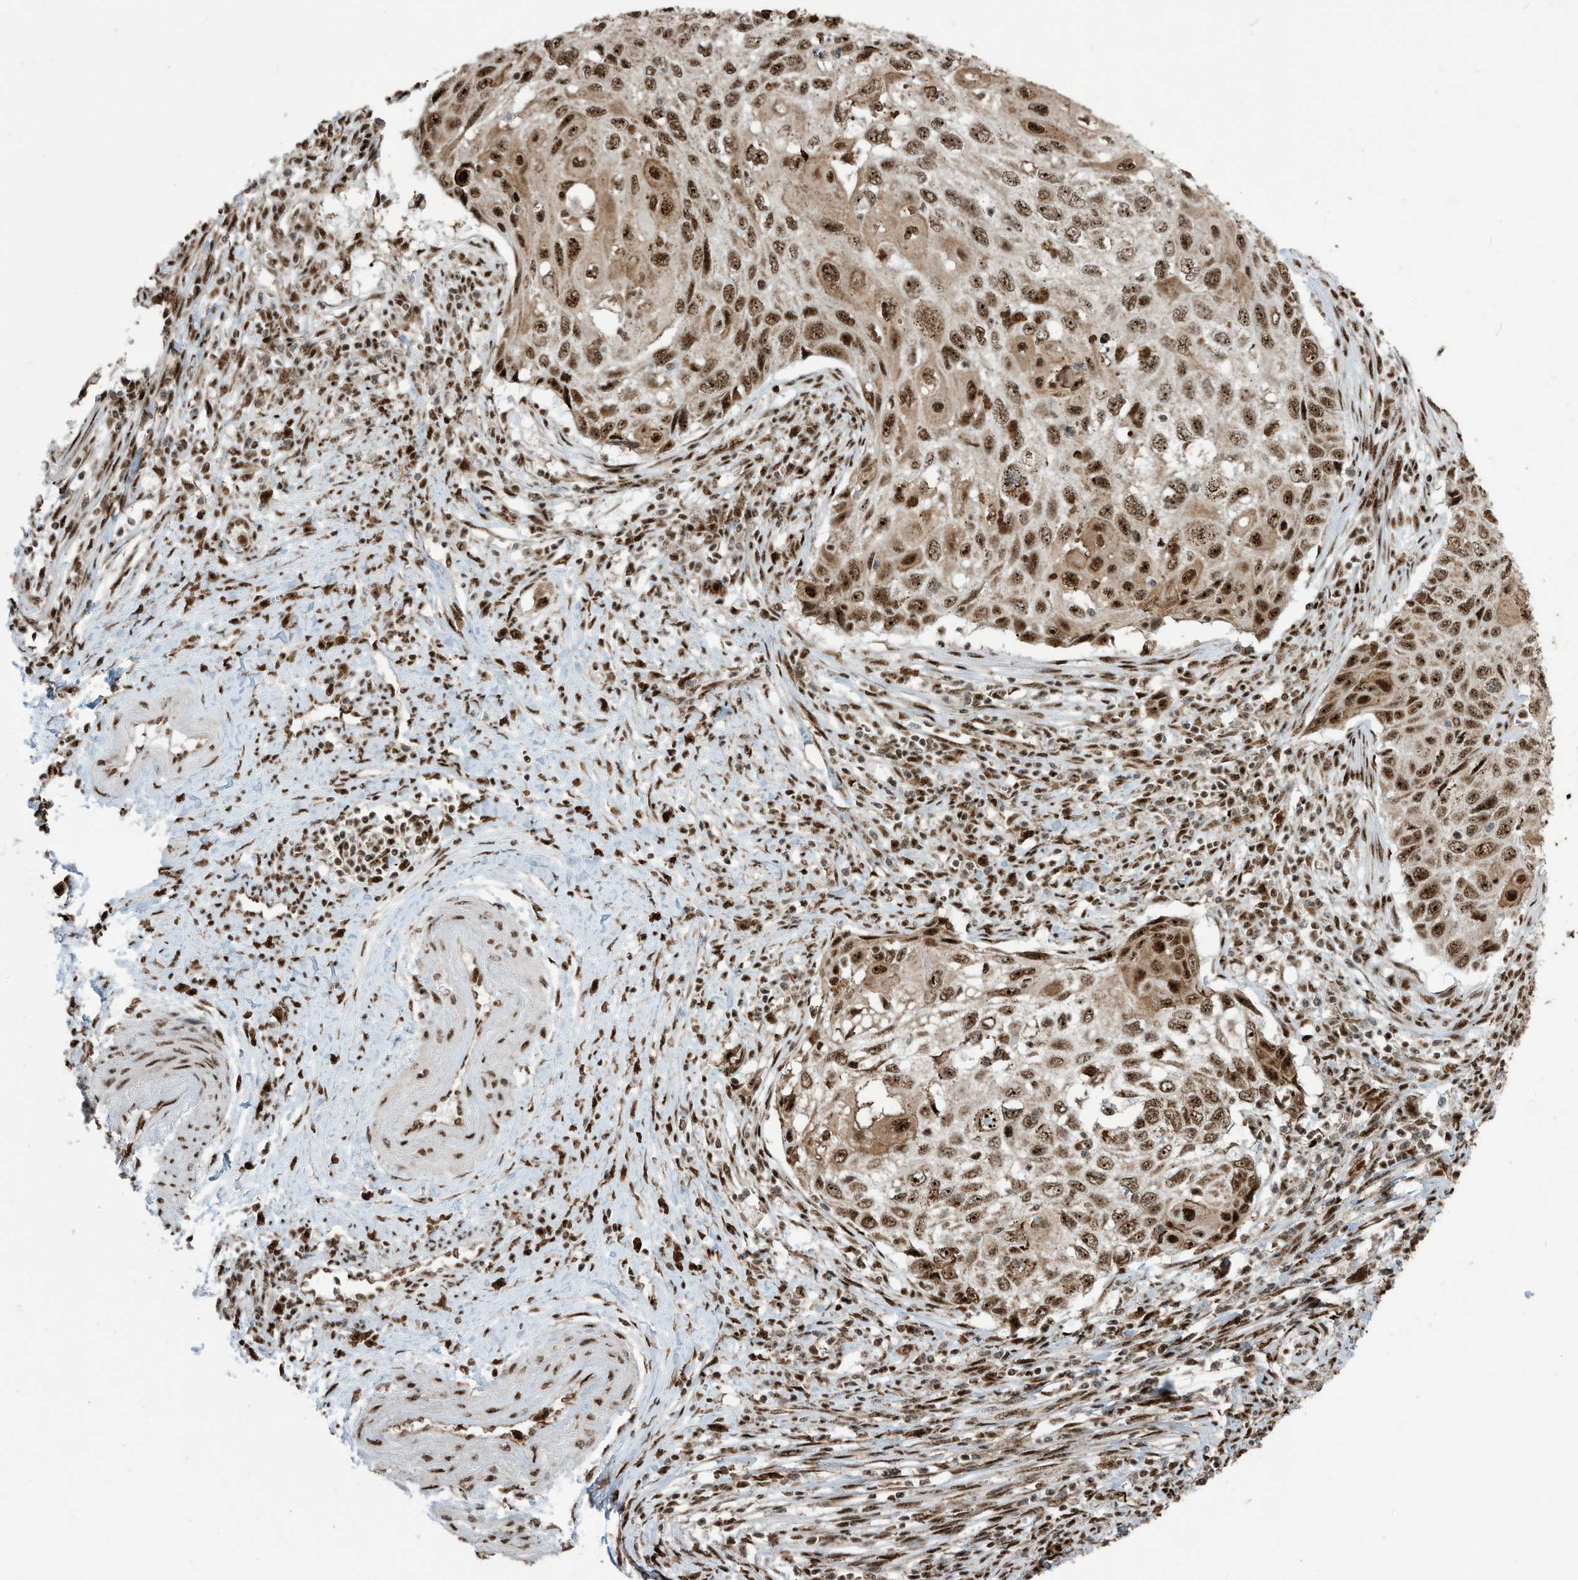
{"staining": {"intensity": "strong", "quantity": ">75%", "location": "nuclear"}, "tissue": "cervical cancer", "cell_type": "Tumor cells", "image_type": "cancer", "snomed": [{"axis": "morphology", "description": "Squamous cell carcinoma, NOS"}, {"axis": "topography", "description": "Cervix"}], "caption": "High-magnification brightfield microscopy of cervical squamous cell carcinoma stained with DAB (brown) and counterstained with hematoxylin (blue). tumor cells exhibit strong nuclear positivity is seen in about>75% of cells.", "gene": "LBH", "patient": {"sex": "female", "age": 70}}